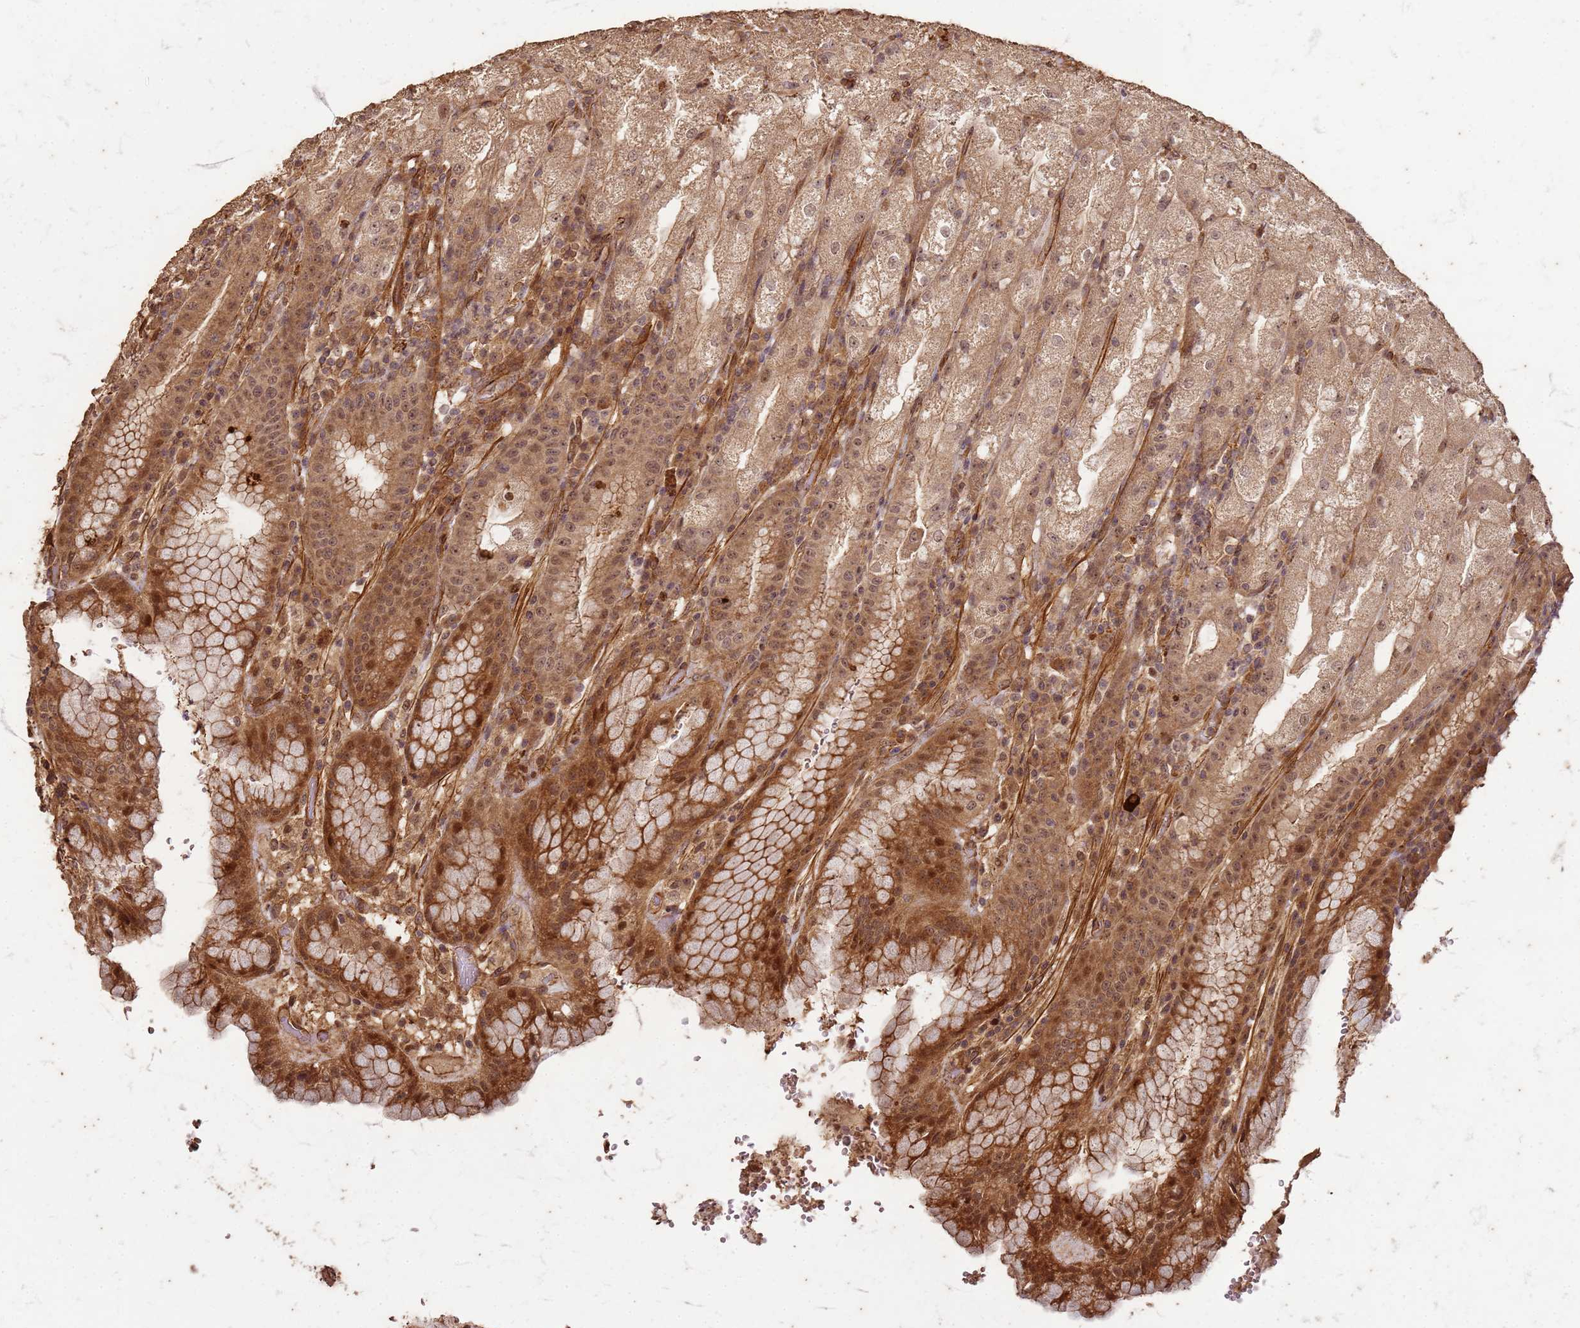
{"staining": {"intensity": "moderate", "quantity": ">75%", "location": "cytoplasmic/membranous,nuclear"}, "tissue": "stomach", "cell_type": "Glandular cells", "image_type": "normal", "snomed": [{"axis": "morphology", "description": "Normal tissue, NOS"}, {"axis": "topography", "description": "Stomach, upper"}], "caption": "IHC (DAB) staining of normal stomach reveals moderate cytoplasmic/membranous,nuclear protein staining in approximately >75% of glandular cells.", "gene": "KIF26A", "patient": {"sex": "male", "age": 52}}